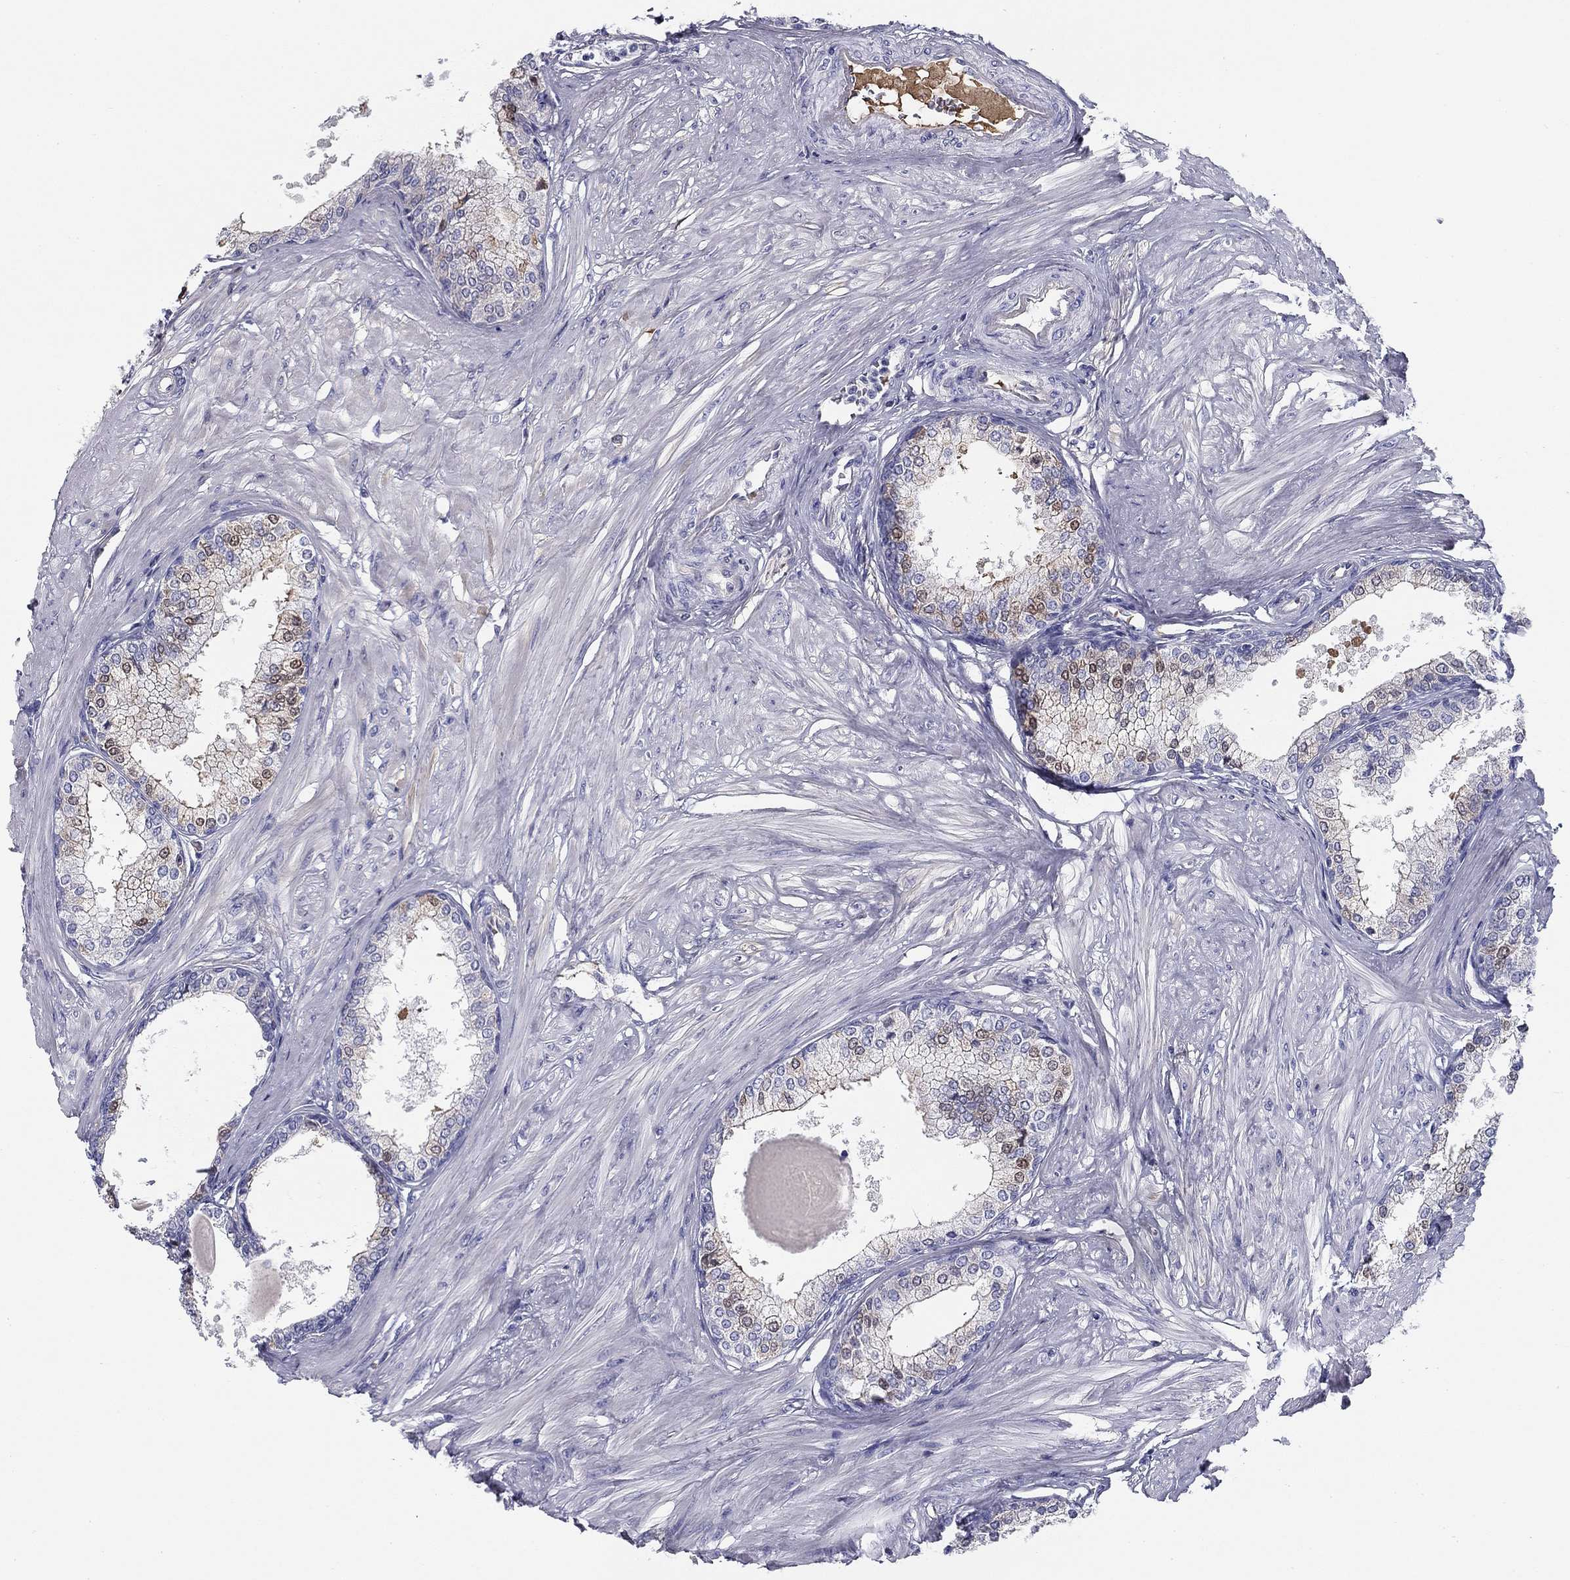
{"staining": {"intensity": "moderate", "quantity": "<25%", "location": "nuclear"}, "tissue": "prostate", "cell_type": "Glandular cells", "image_type": "normal", "snomed": [{"axis": "morphology", "description": "Normal tissue, NOS"}, {"axis": "topography", "description": "Prostate"}], "caption": "The image shows immunohistochemical staining of benign prostate. There is moderate nuclear staining is identified in about <25% of glandular cells.", "gene": "CPLX4", "patient": {"sex": "male", "age": 63}}